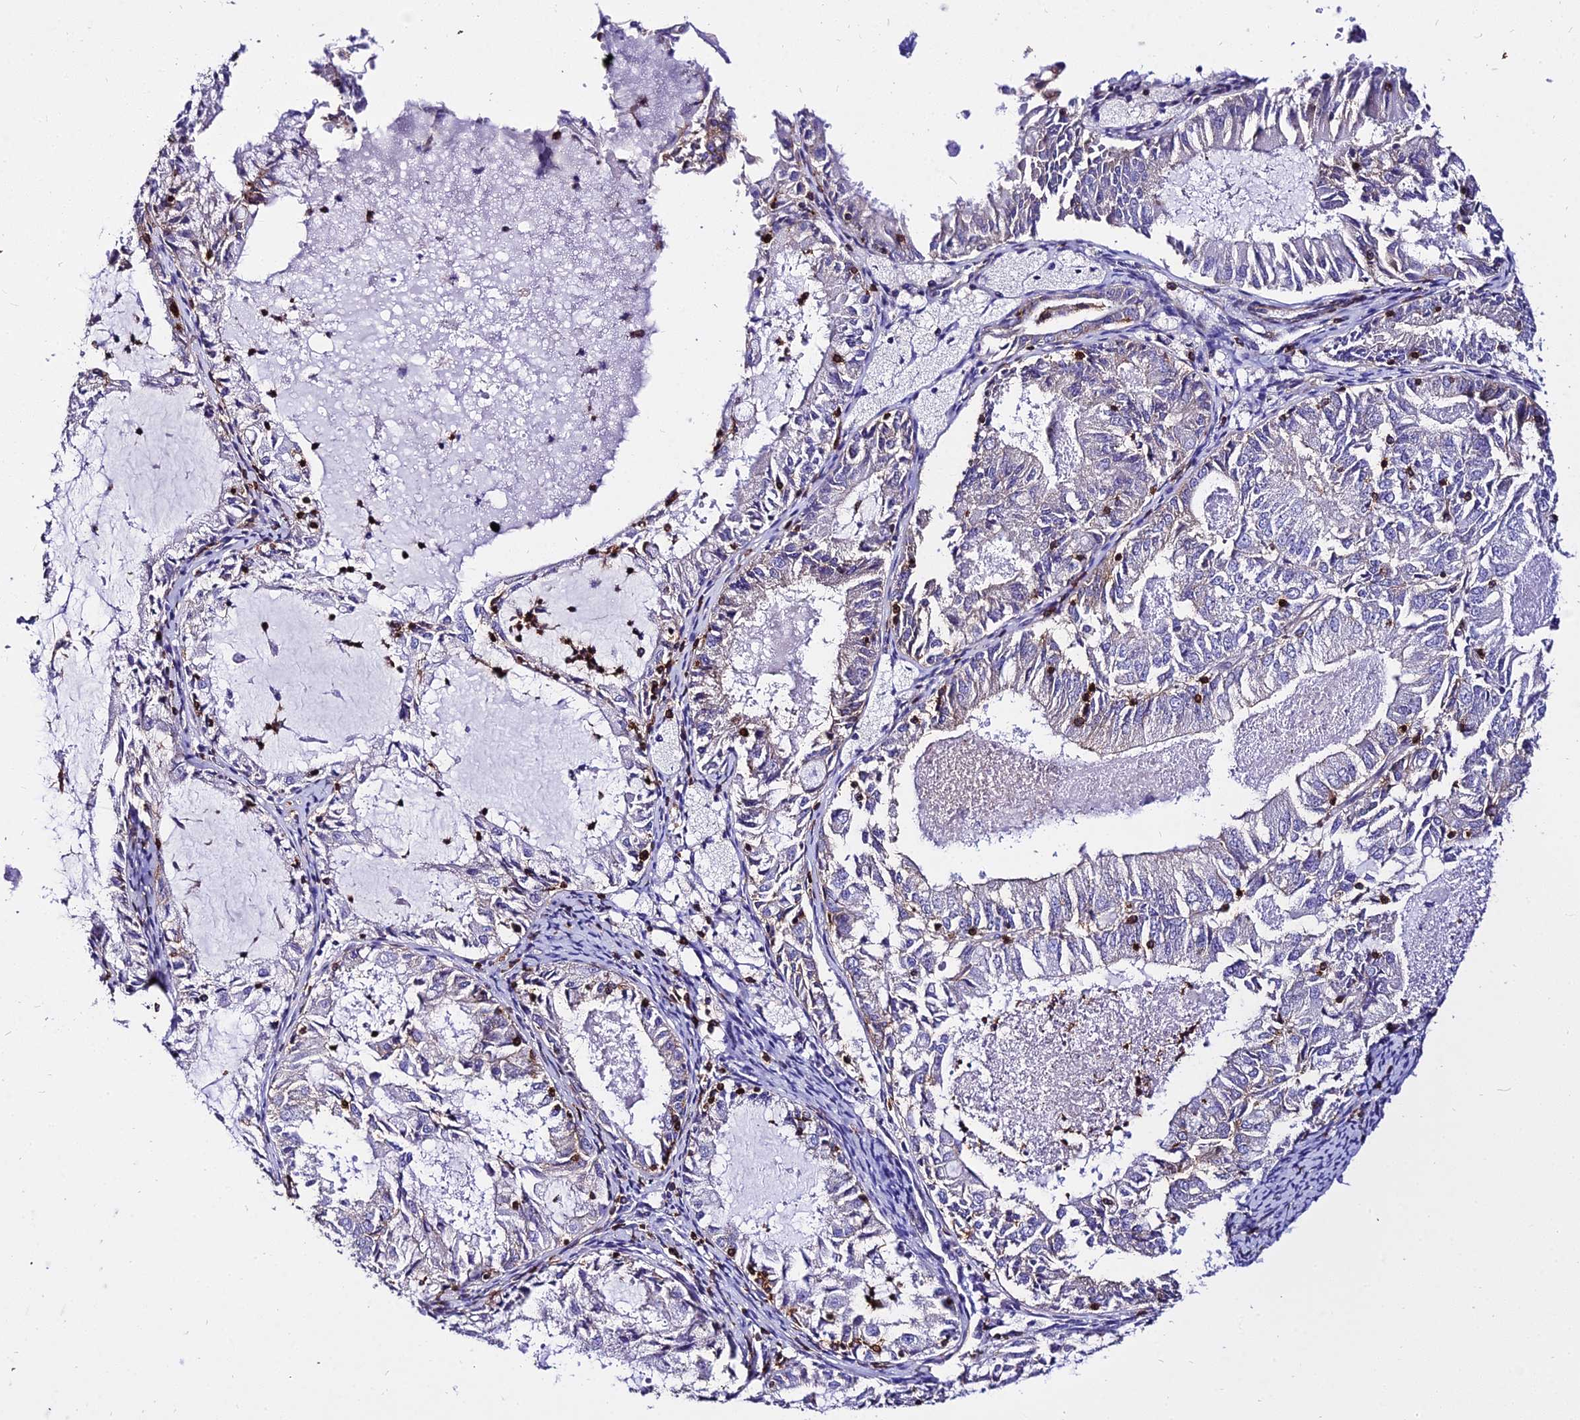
{"staining": {"intensity": "negative", "quantity": "none", "location": "none"}, "tissue": "endometrial cancer", "cell_type": "Tumor cells", "image_type": "cancer", "snomed": [{"axis": "morphology", "description": "Adenocarcinoma, NOS"}, {"axis": "topography", "description": "Endometrium"}], "caption": "Micrograph shows no significant protein expression in tumor cells of endometrial cancer (adenocarcinoma).", "gene": "CSRP1", "patient": {"sex": "female", "age": 57}}